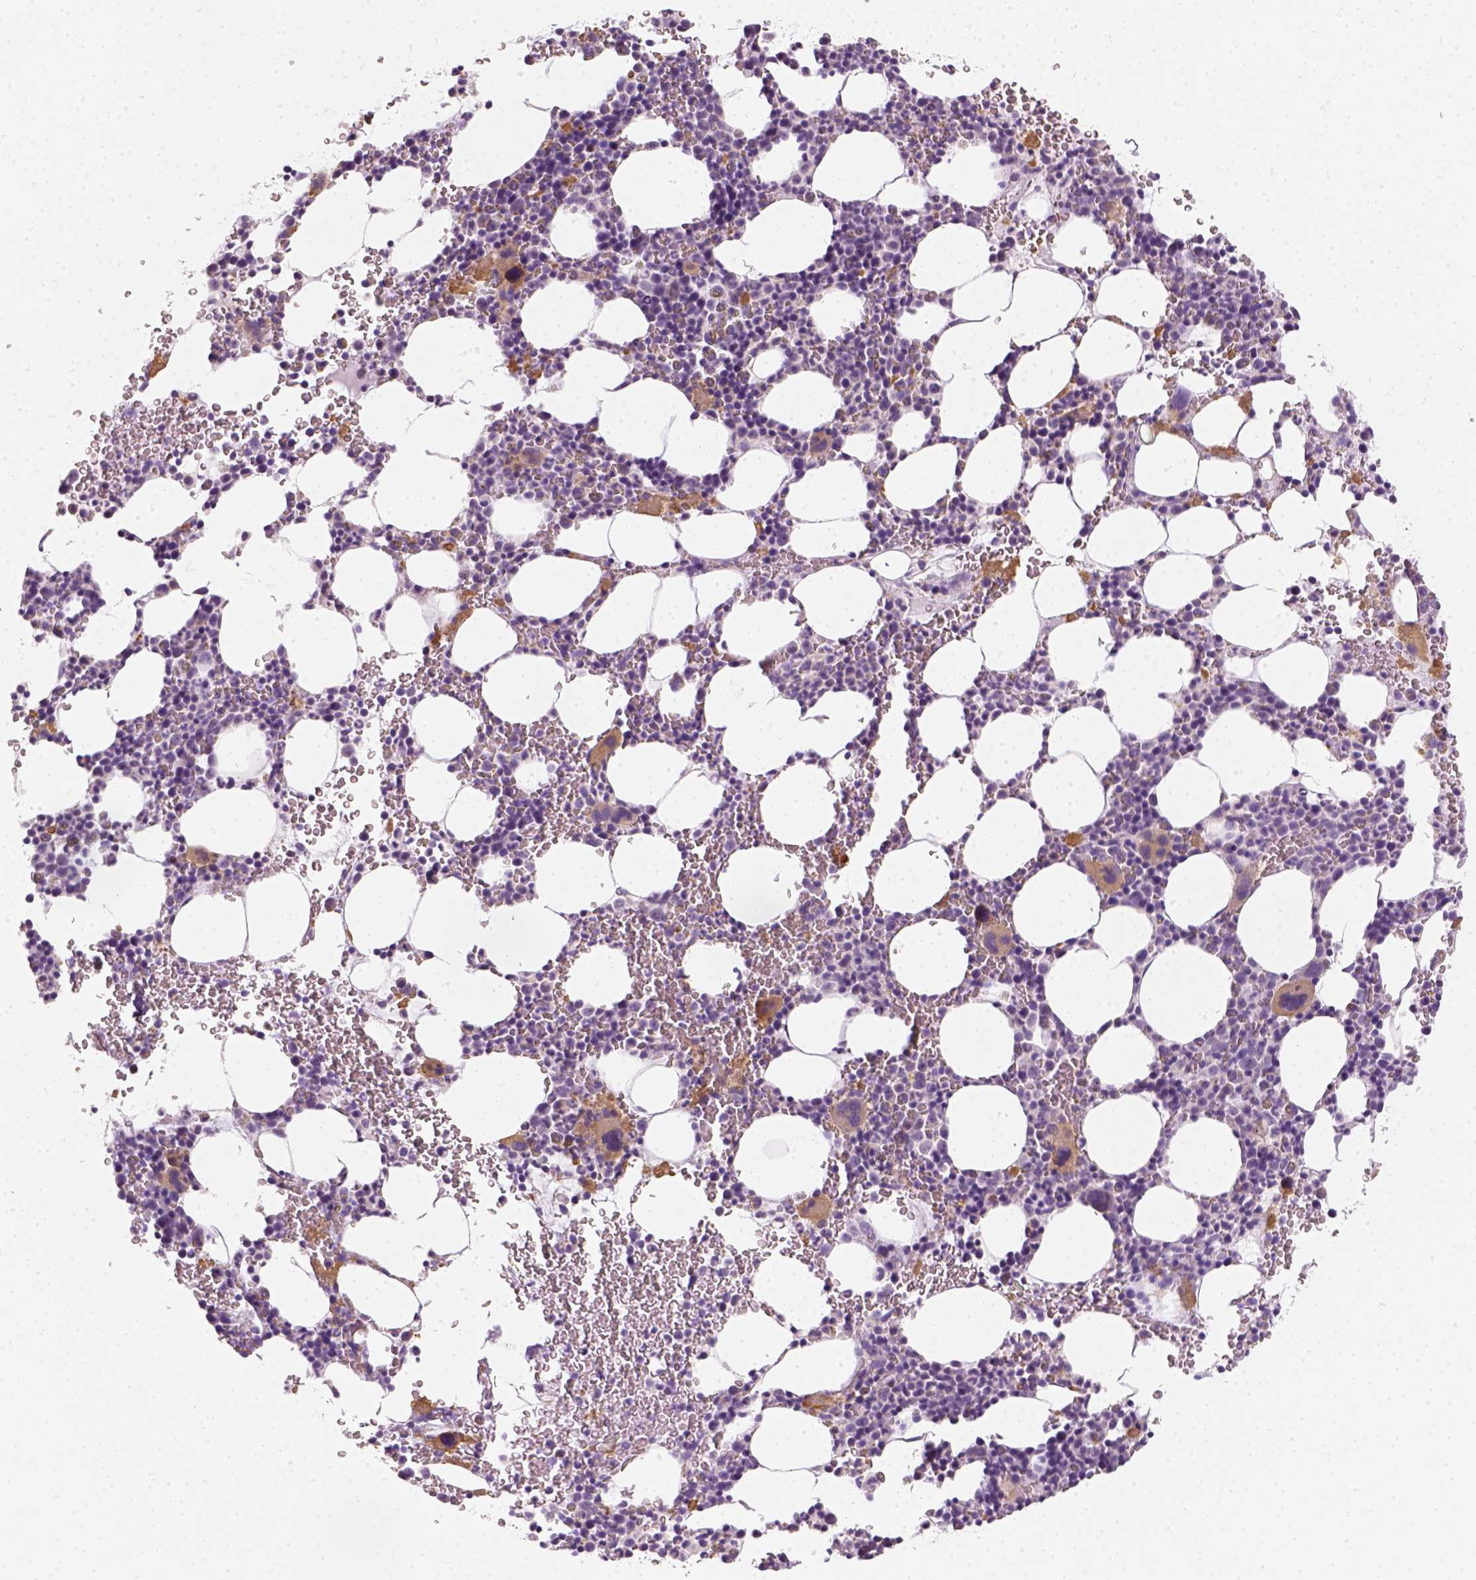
{"staining": {"intensity": "moderate", "quantity": "<25%", "location": "cytoplasmic/membranous"}, "tissue": "bone marrow", "cell_type": "Hematopoietic cells", "image_type": "normal", "snomed": [{"axis": "morphology", "description": "Normal tissue, NOS"}, {"axis": "topography", "description": "Bone marrow"}], "caption": "Immunohistochemistry (IHC) image of unremarkable bone marrow: bone marrow stained using immunohistochemistry (IHC) exhibits low levels of moderate protein expression localized specifically in the cytoplasmic/membranous of hematopoietic cells, appearing as a cytoplasmic/membranous brown color.", "gene": "FAM163B", "patient": {"sex": "male", "age": 82}}